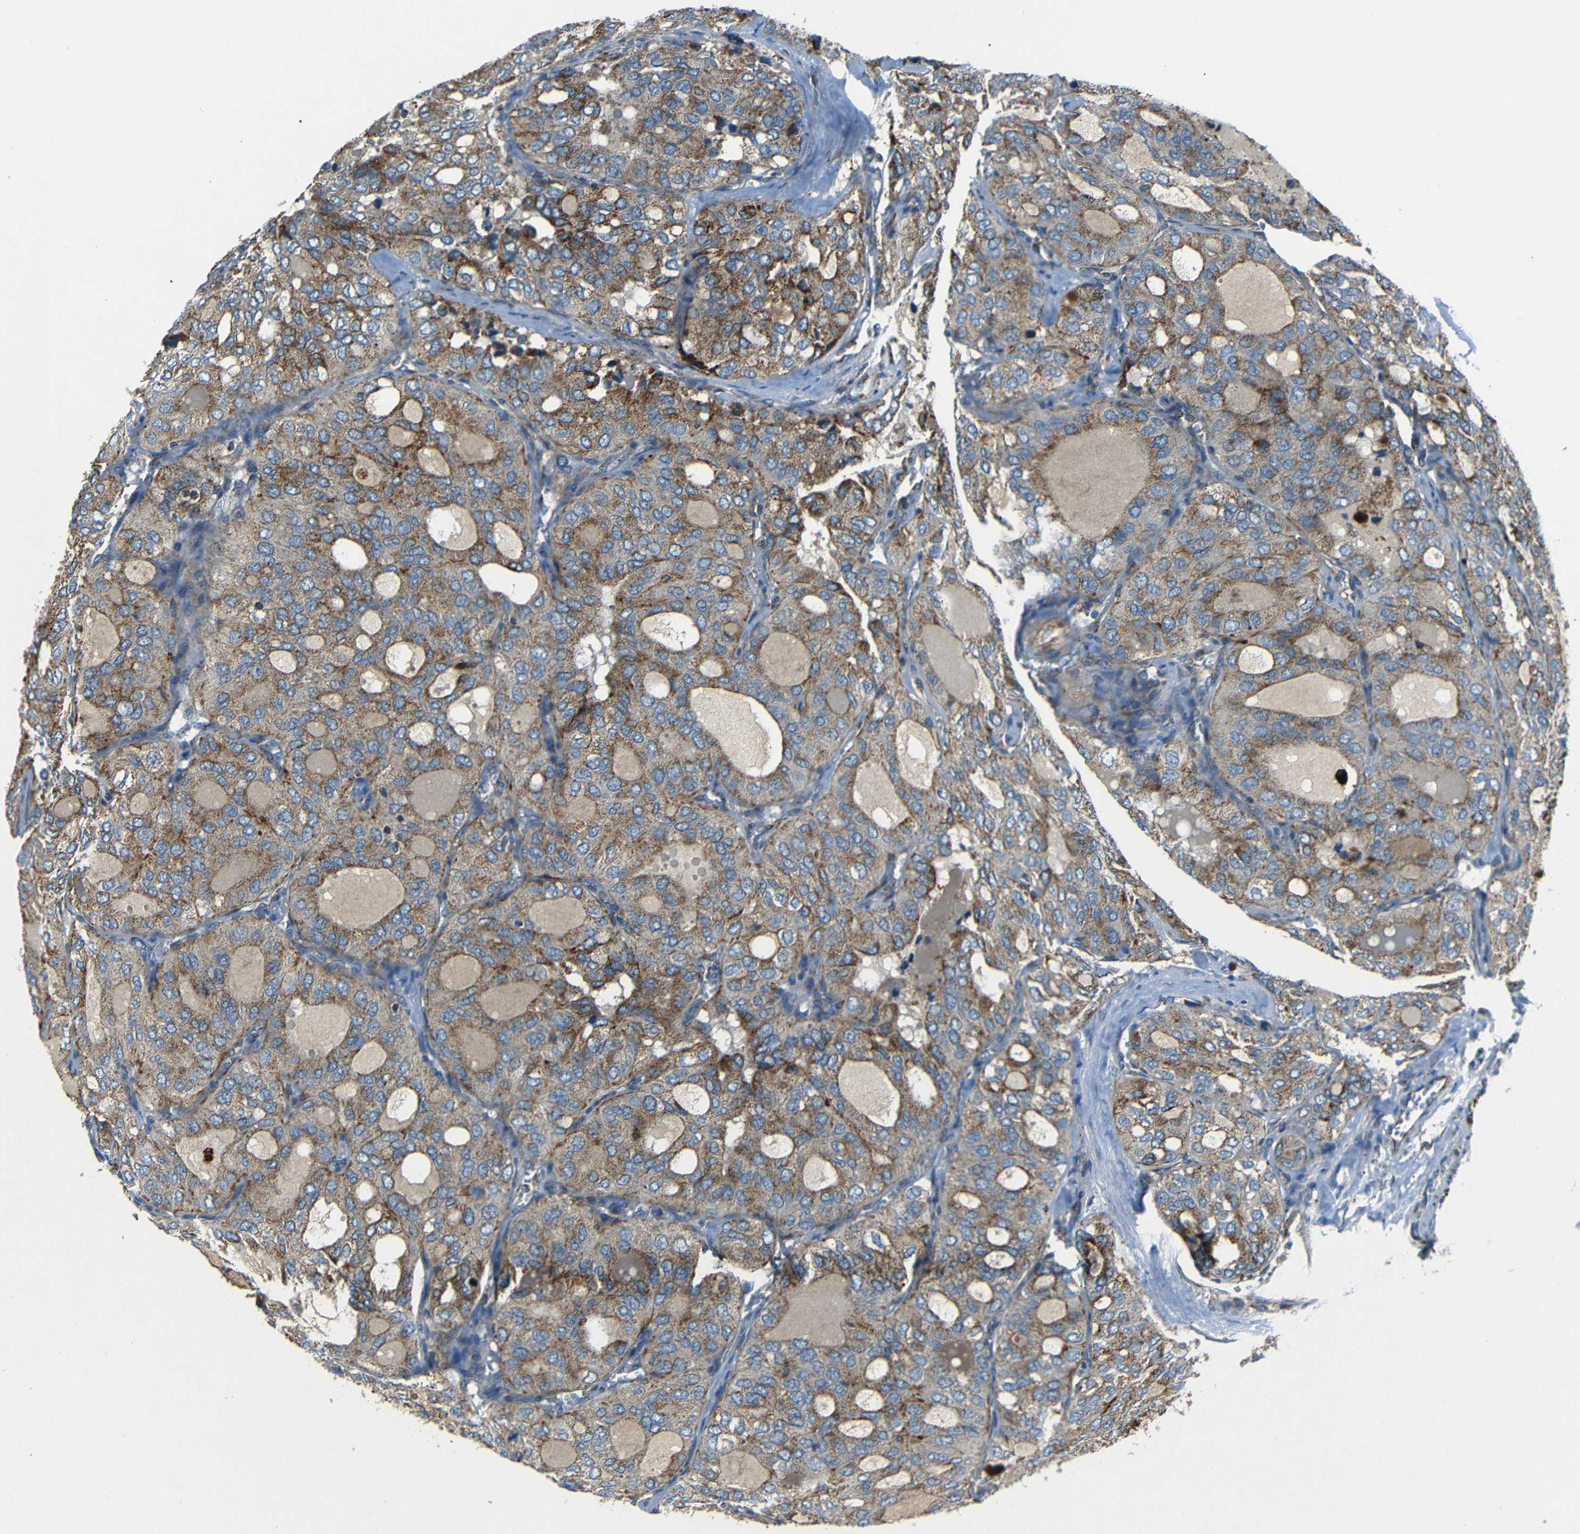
{"staining": {"intensity": "moderate", "quantity": "25%-75%", "location": "cytoplasmic/membranous"}, "tissue": "thyroid cancer", "cell_type": "Tumor cells", "image_type": "cancer", "snomed": [{"axis": "morphology", "description": "Follicular adenoma carcinoma, NOS"}, {"axis": "topography", "description": "Thyroid gland"}], "caption": "The photomicrograph reveals immunohistochemical staining of thyroid cancer. There is moderate cytoplasmic/membranous positivity is seen in approximately 25%-75% of tumor cells.", "gene": "NETO2", "patient": {"sex": "male", "age": 75}}